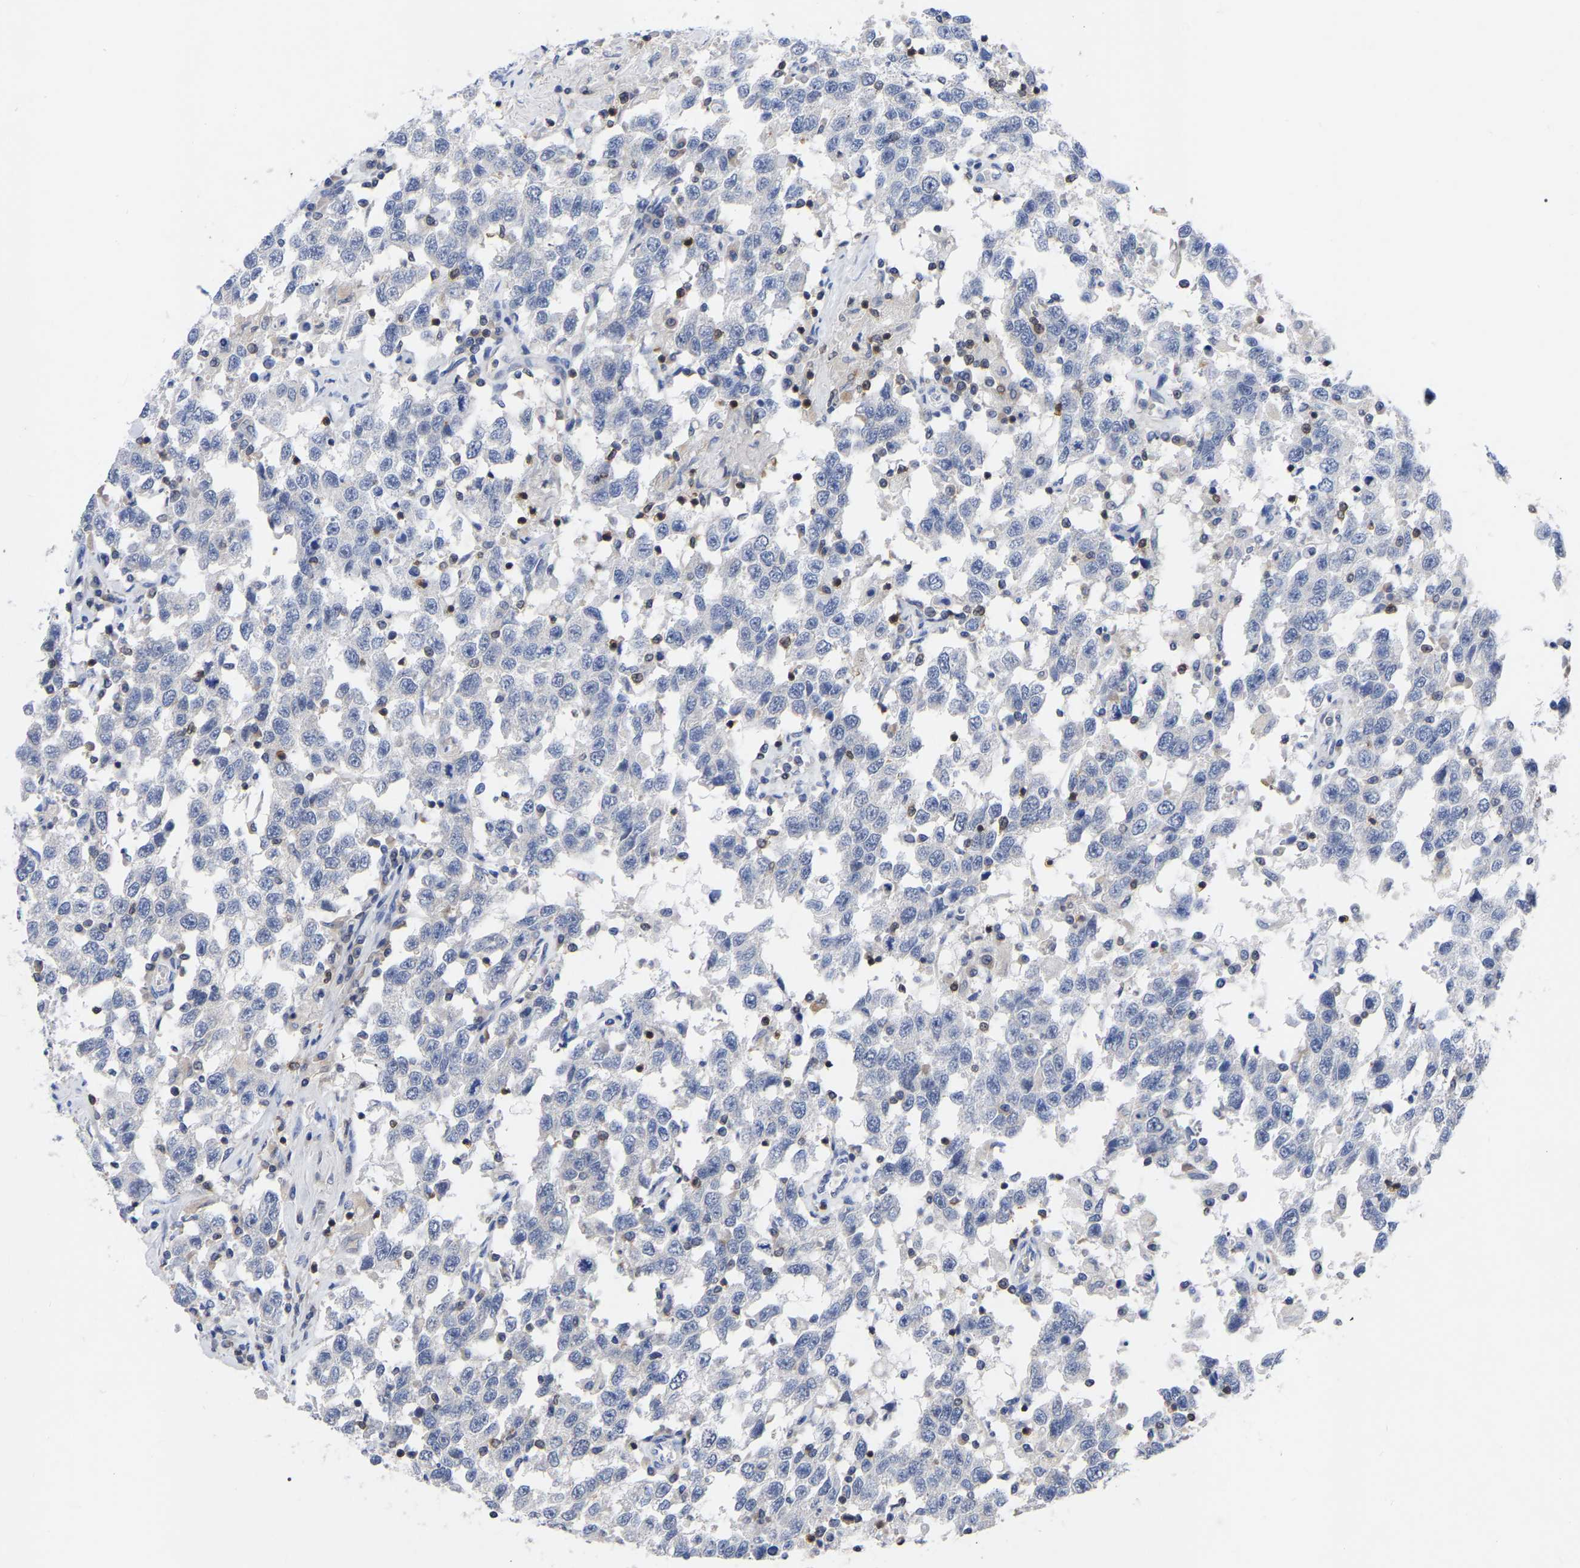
{"staining": {"intensity": "negative", "quantity": "none", "location": "none"}, "tissue": "testis cancer", "cell_type": "Tumor cells", "image_type": "cancer", "snomed": [{"axis": "morphology", "description": "Seminoma, NOS"}, {"axis": "topography", "description": "Testis"}], "caption": "The histopathology image shows no staining of tumor cells in seminoma (testis). Brightfield microscopy of IHC stained with DAB (3,3'-diaminobenzidine) (brown) and hematoxylin (blue), captured at high magnification.", "gene": "PTPN7", "patient": {"sex": "male", "age": 41}}